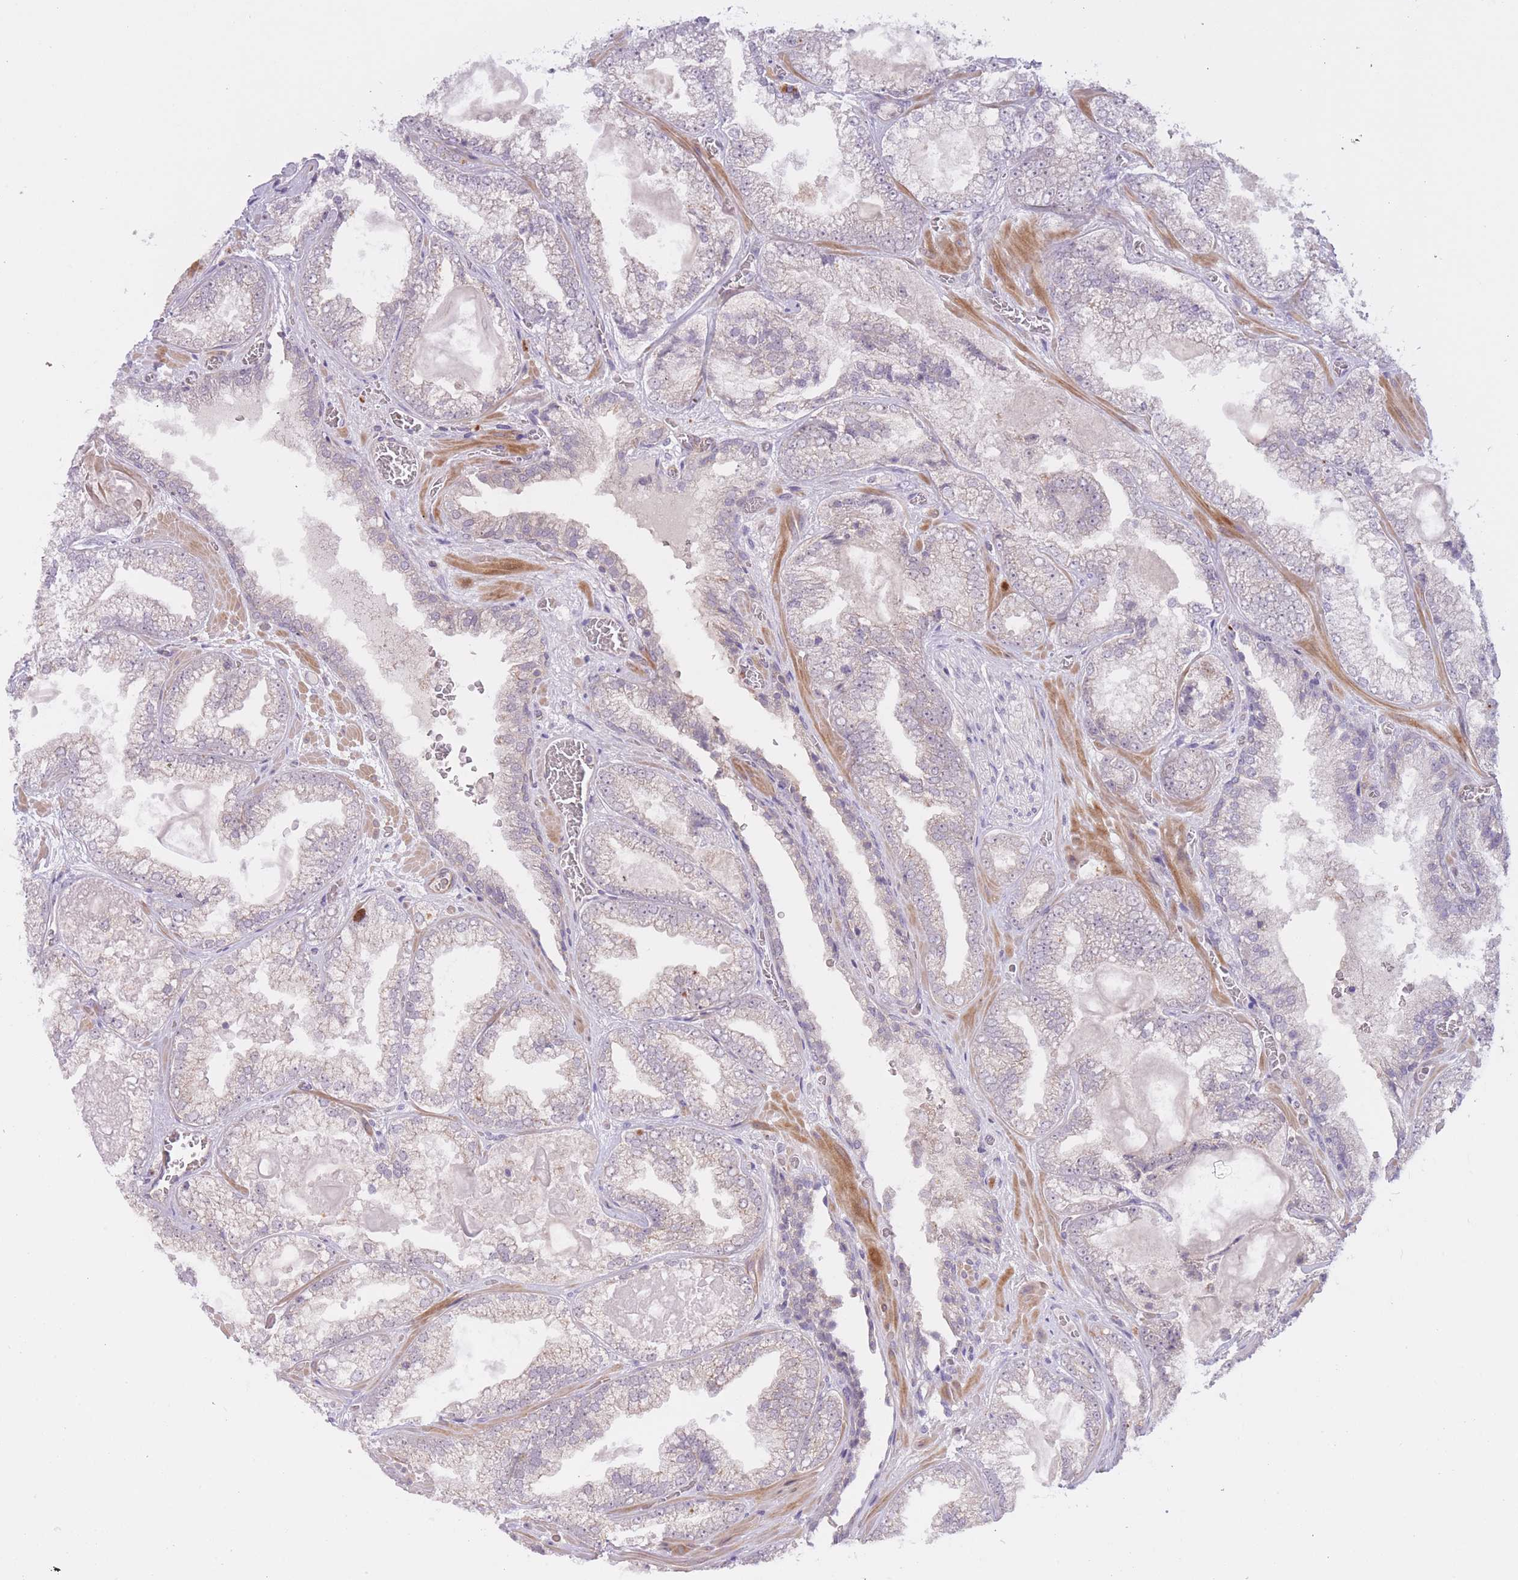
{"staining": {"intensity": "weak", "quantity": "<25%", "location": "cytoplasmic/membranous"}, "tissue": "prostate cancer", "cell_type": "Tumor cells", "image_type": "cancer", "snomed": [{"axis": "morphology", "description": "Adenocarcinoma, Low grade"}, {"axis": "topography", "description": "Prostate"}], "caption": "A histopathology image of prostate low-grade adenocarcinoma stained for a protein exhibits no brown staining in tumor cells.", "gene": "FUT5", "patient": {"sex": "male", "age": 57}}